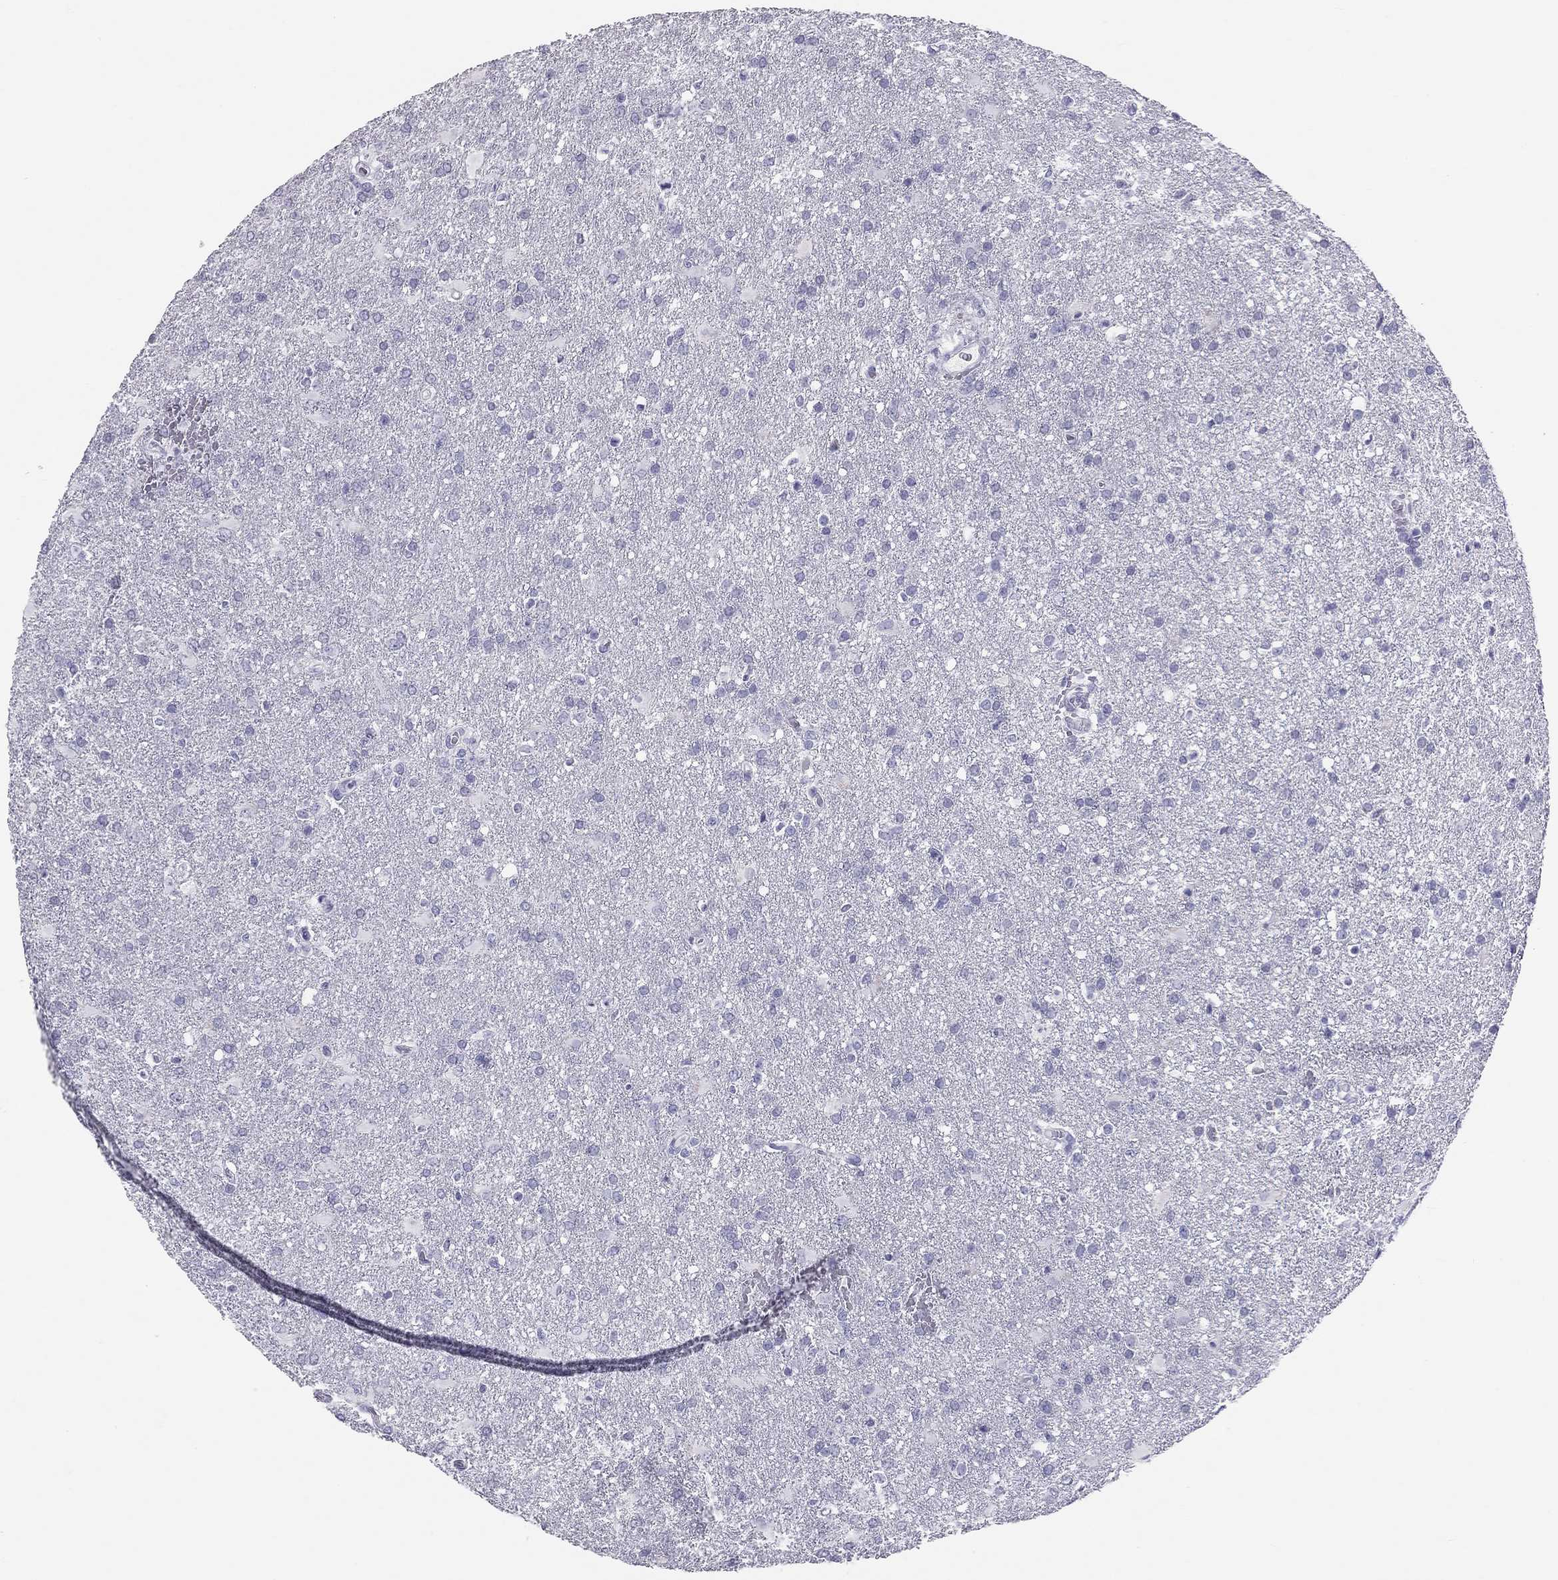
{"staining": {"intensity": "negative", "quantity": "none", "location": "none"}, "tissue": "glioma", "cell_type": "Tumor cells", "image_type": "cancer", "snomed": [{"axis": "morphology", "description": "Glioma, malignant, High grade"}, {"axis": "topography", "description": "Brain"}], "caption": "Immunohistochemistry histopathology image of neoplastic tissue: malignant glioma (high-grade) stained with DAB (3,3'-diaminobenzidine) shows no significant protein positivity in tumor cells.", "gene": "KLRG1", "patient": {"sex": "male", "age": 68}}